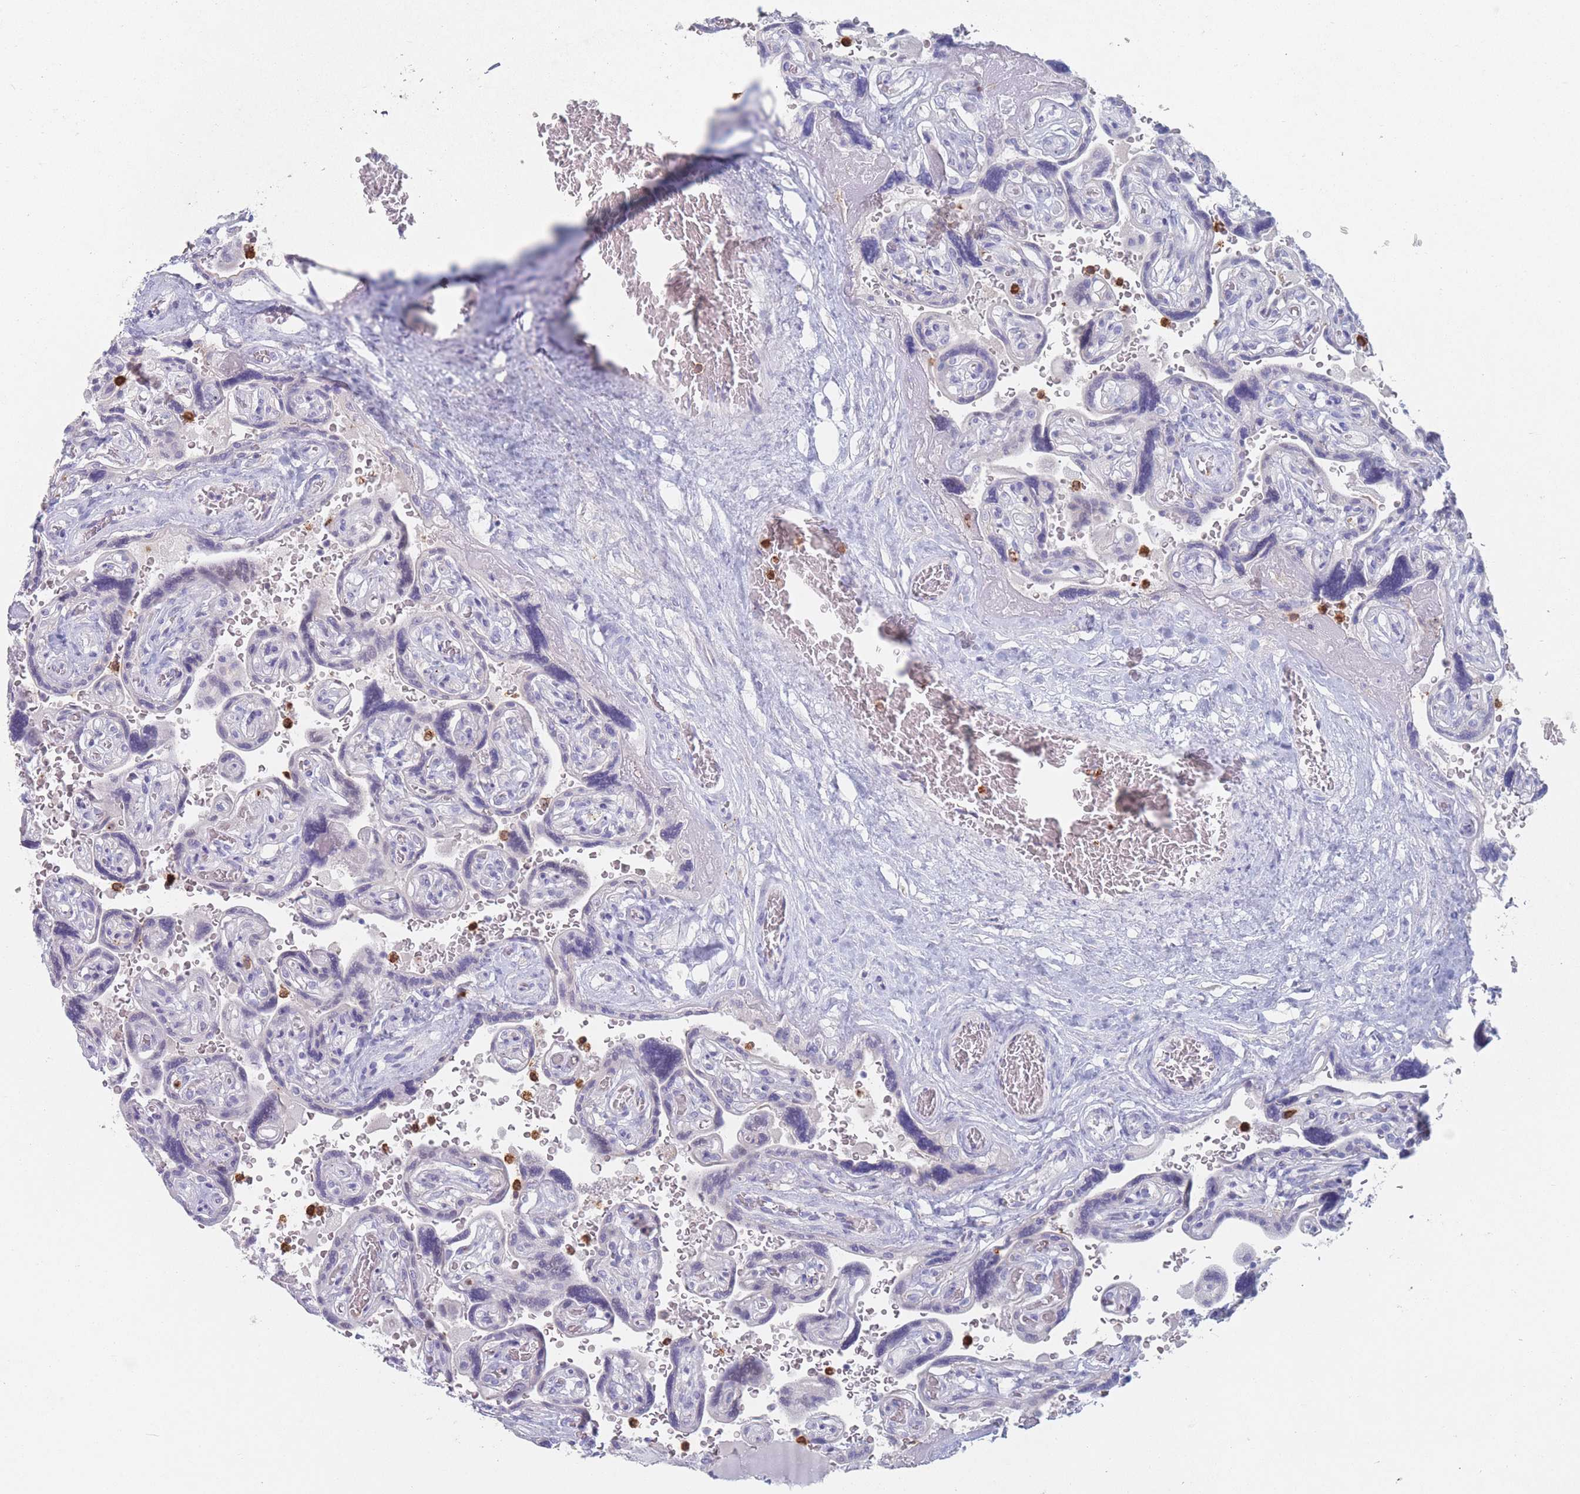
{"staining": {"intensity": "negative", "quantity": "none", "location": "none"}, "tissue": "placenta", "cell_type": "Trophoblastic cells", "image_type": "normal", "snomed": [{"axis": "morphology", "description": "Normal tissue, NOS"}, {"axis": "topography", "description": "Placenta"}], "caption": "Unremarkable placenta was stained to show a protein in brown. There is no significant staining in trophoblastic cells.", "gene": "ATP1A3", "patient": {"sex": "female", "age": 32}}